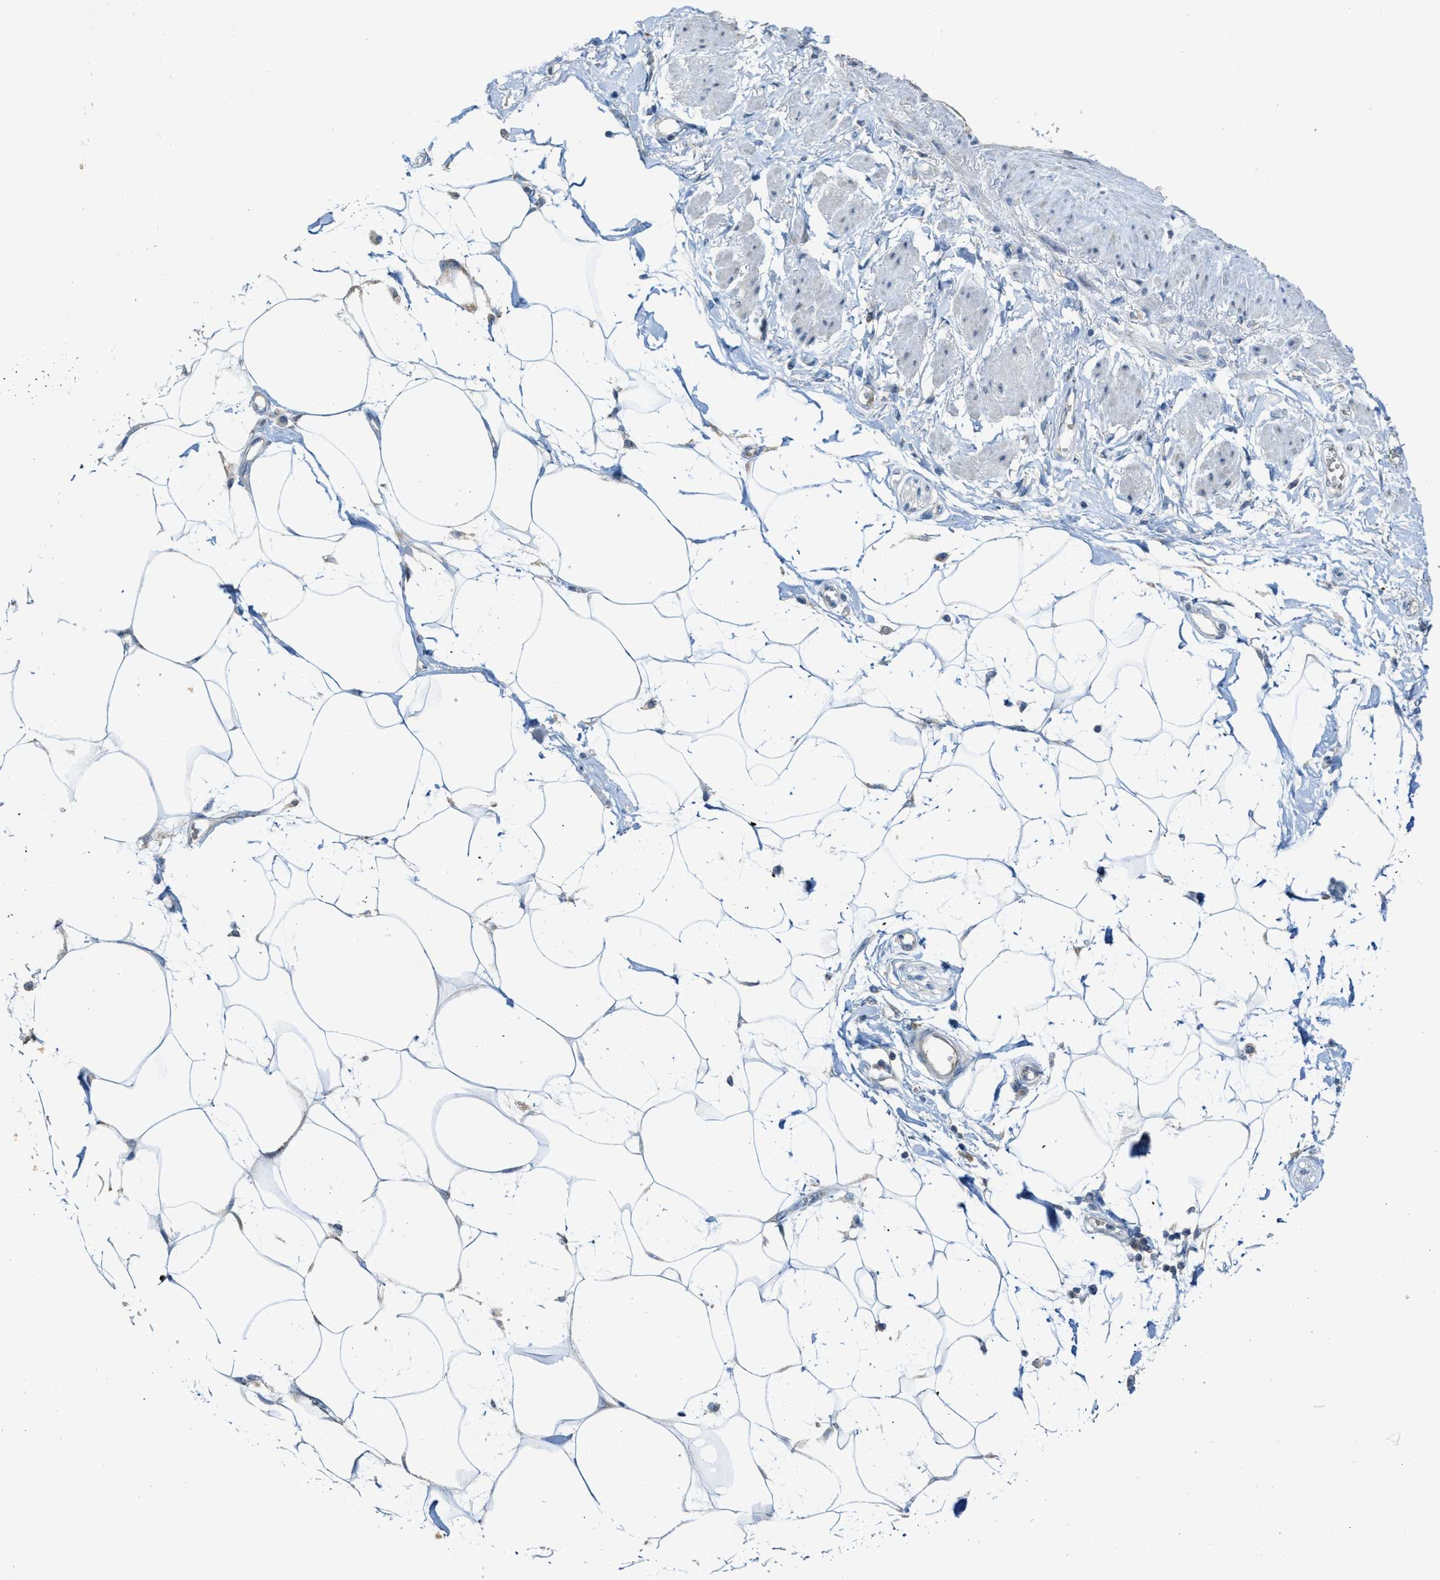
{"staining": {"intensity": "negative", "quantity": "none", "location": "none"}, "tissue": "adipose tissue", "cell_type": "Adipocytes", "image_type": "normal", "snomed": [{"axis": "morphology", "description": "Normal tissue, NOS"}, {"axis": "morphology", "description": "Adenocarcinoma, NOS"}, {"axis": "topography", "description": "Duodenum"}, {"axis": "topography", "description": "Peripheral nerve tissue"}], "caption": "This is a micrograph of immunohistochemistry staining of unremarkable adipose tissue, which shows no staining in adipocytes. Nuclei are stained in blue.", "gene": "CDON", "patient": {"sex": "female", "age": 60}}